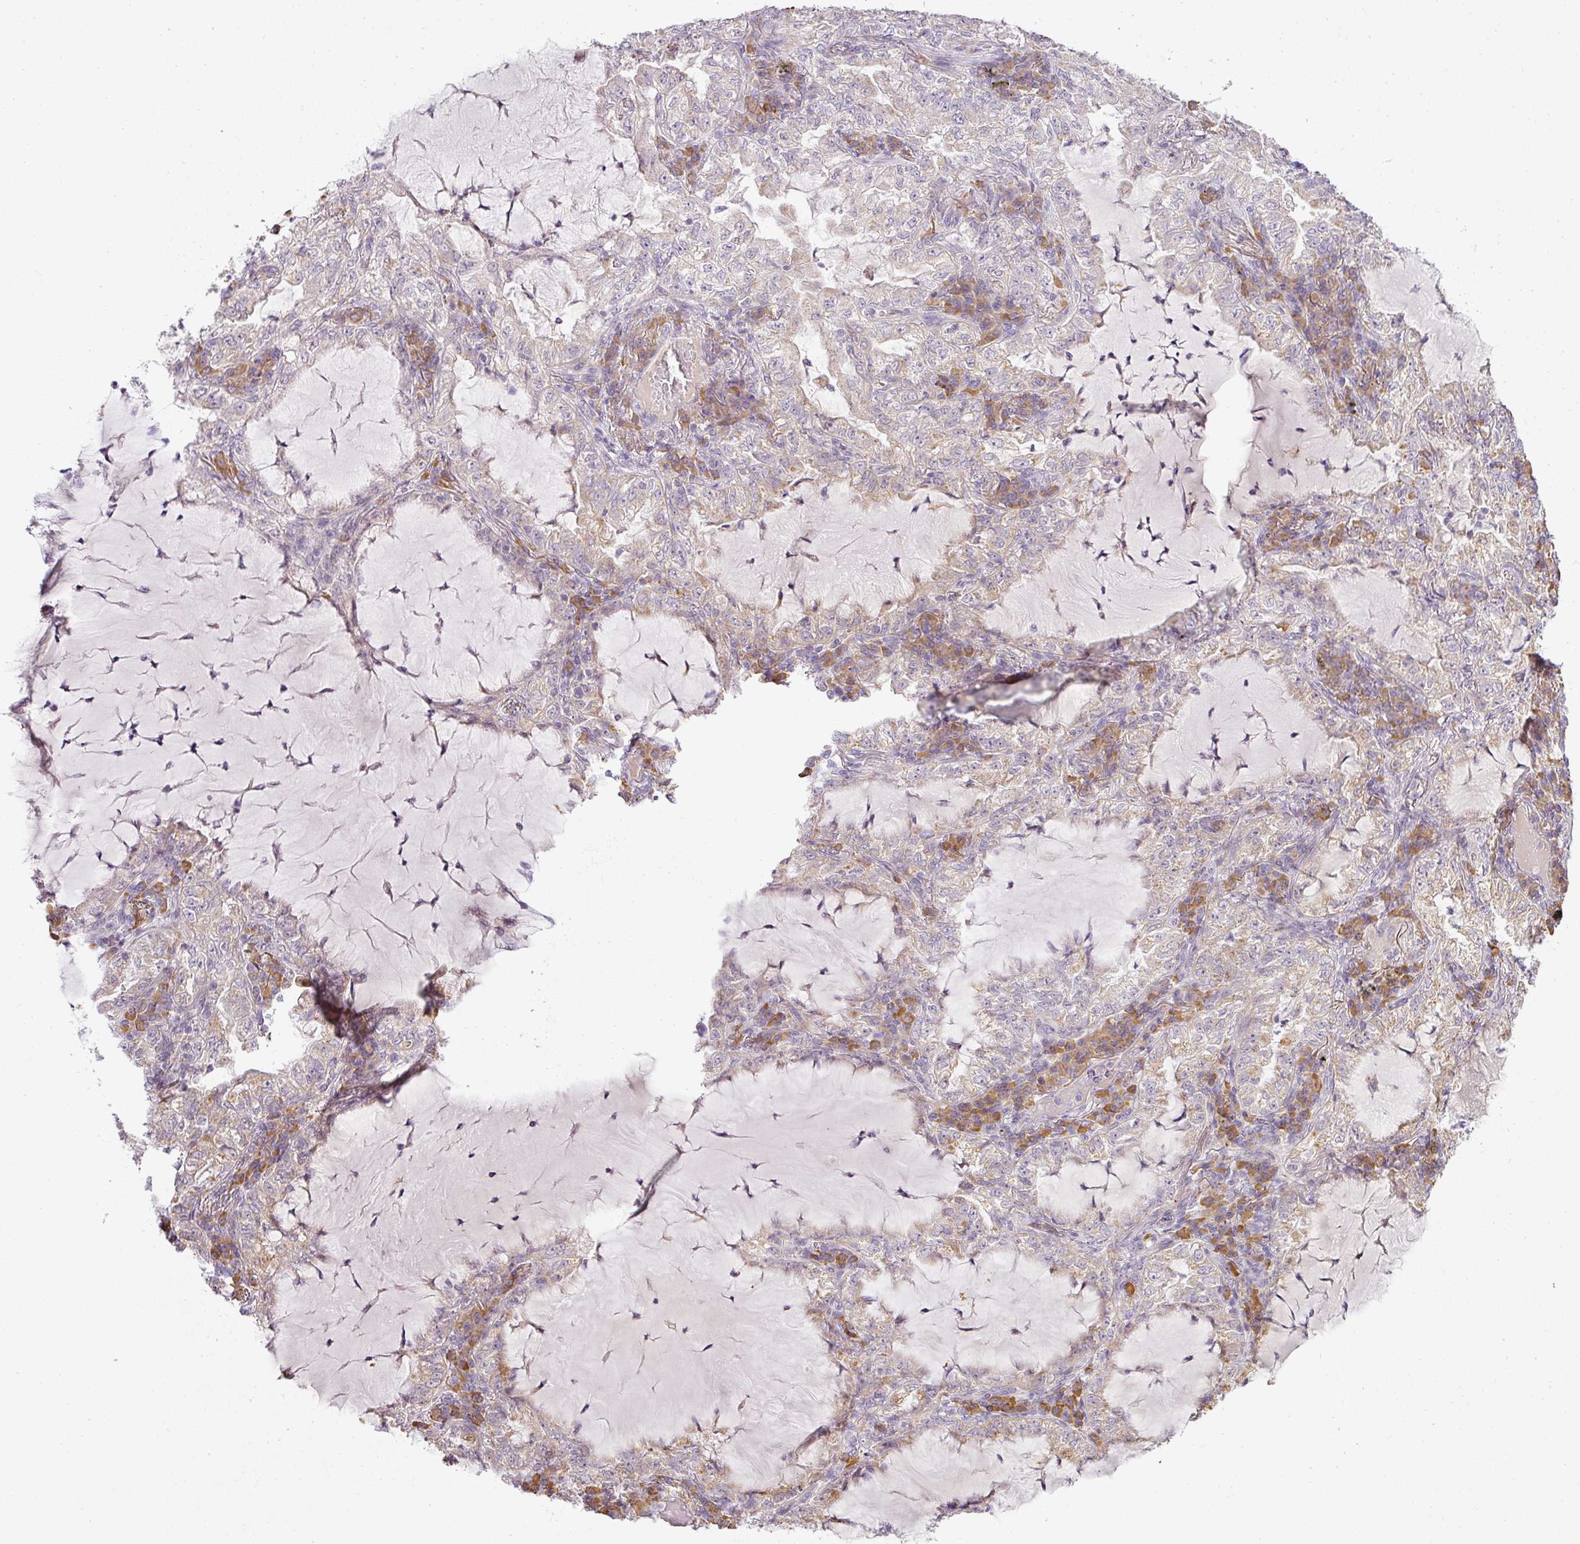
{"staining": {"intensity": "weak", "quantity": "25%-75%", "location": "cytoplasmic/membranous"}, "tissue": "lung cancer", "cell_type": "Tumor cells", "image_type": "cancer", "snomed": [{"axis": "morphology", "description": "Adenocarcinoma, NOS"}, {"axis": "topography", "description": "Lung"}], "caption": "A histopathology image showing weak cytoplasmic/membranous expression in approximately 25%-75% of tumor cells in lung cancer, as visualized by brown immunohistochemical staining.", "gene": "LY75", "patient": {"sex": "female", "age": 73}}